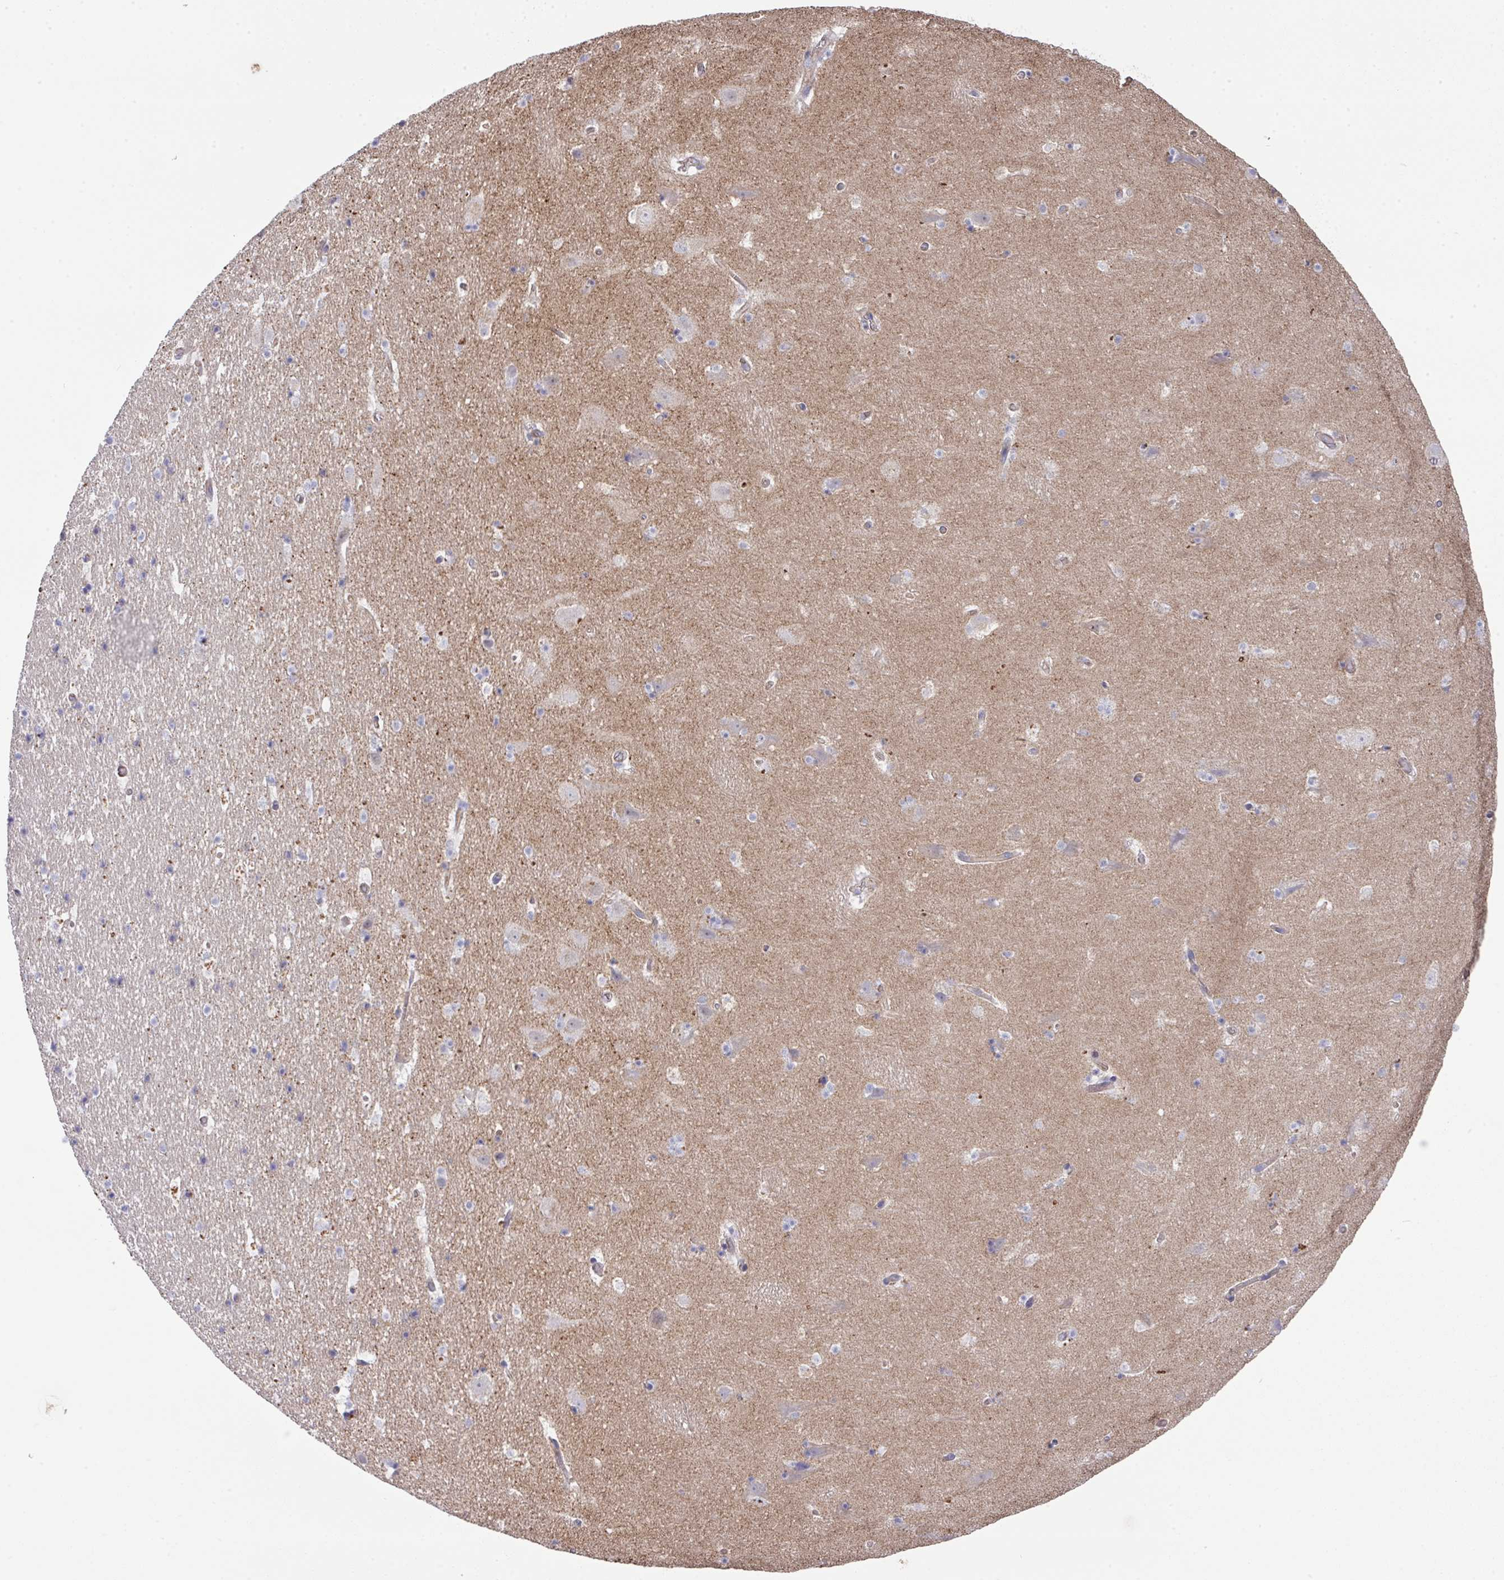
{"staining": {"intensity": "negative", "quantity": "none", "location": "none"}, "tissue": "hippocampus", "cell_type": "Glial cells", "image_type": "normal", "snomed": [{"axis": "morphology", "description": "Normal tissue, NOS"}, {"axis": "topography", "description": "Hippocampus"}], "caption": "Glial cells are negative for brown protein staining in unremarkable hippocampus. (Stains: DAB immunohistochemistry (IHC) with hematoxylin counter stain, Microscopy: brightfield microscopy at high magnification).", "gene": "PRR5", "patient": {"sex": "male", "age": 37}}